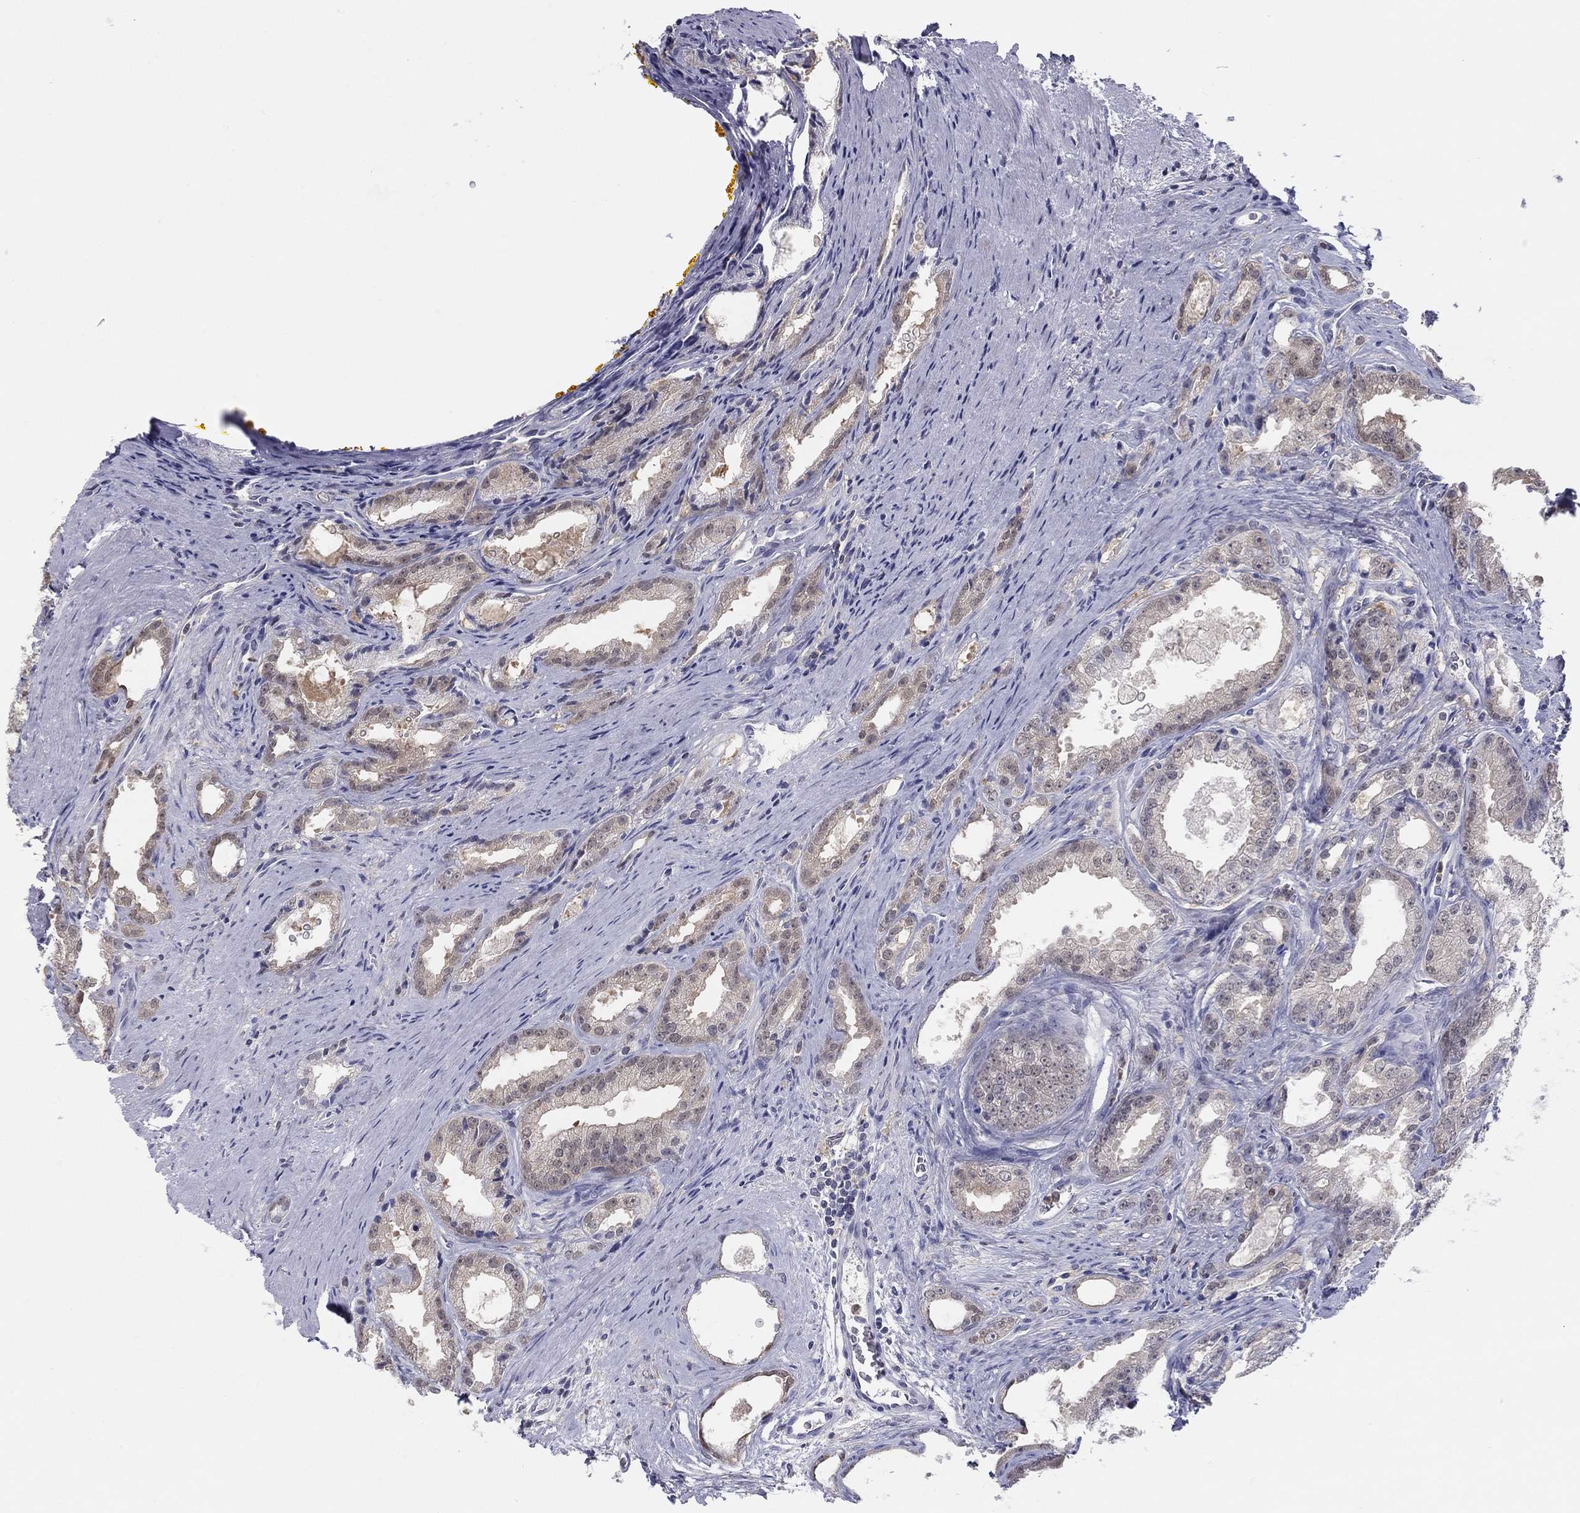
{"staining": {"intensity": "weak", "quantity": "<25%", "location": "cytoplasmic/membranous"}, "tissue": "prostate cancer", "cell_type": "Tumor cells", "image_type": "cancer", "snomed": [{"axis": "morphology", "description": "Adenocarcinoma, NOS"}, {"axis": "morphology", "description": "Adenocarcinoma, High grade"}, {"axis": "topography", "description": "Prostate"}], "caption": "Histopathology image shows no protein staining in tumor cells of prostate cancer (adenocarcinoma (high-grade)) tissue.", "gene": "PDXK", "patient": {"sex": "male", "age": 70}}